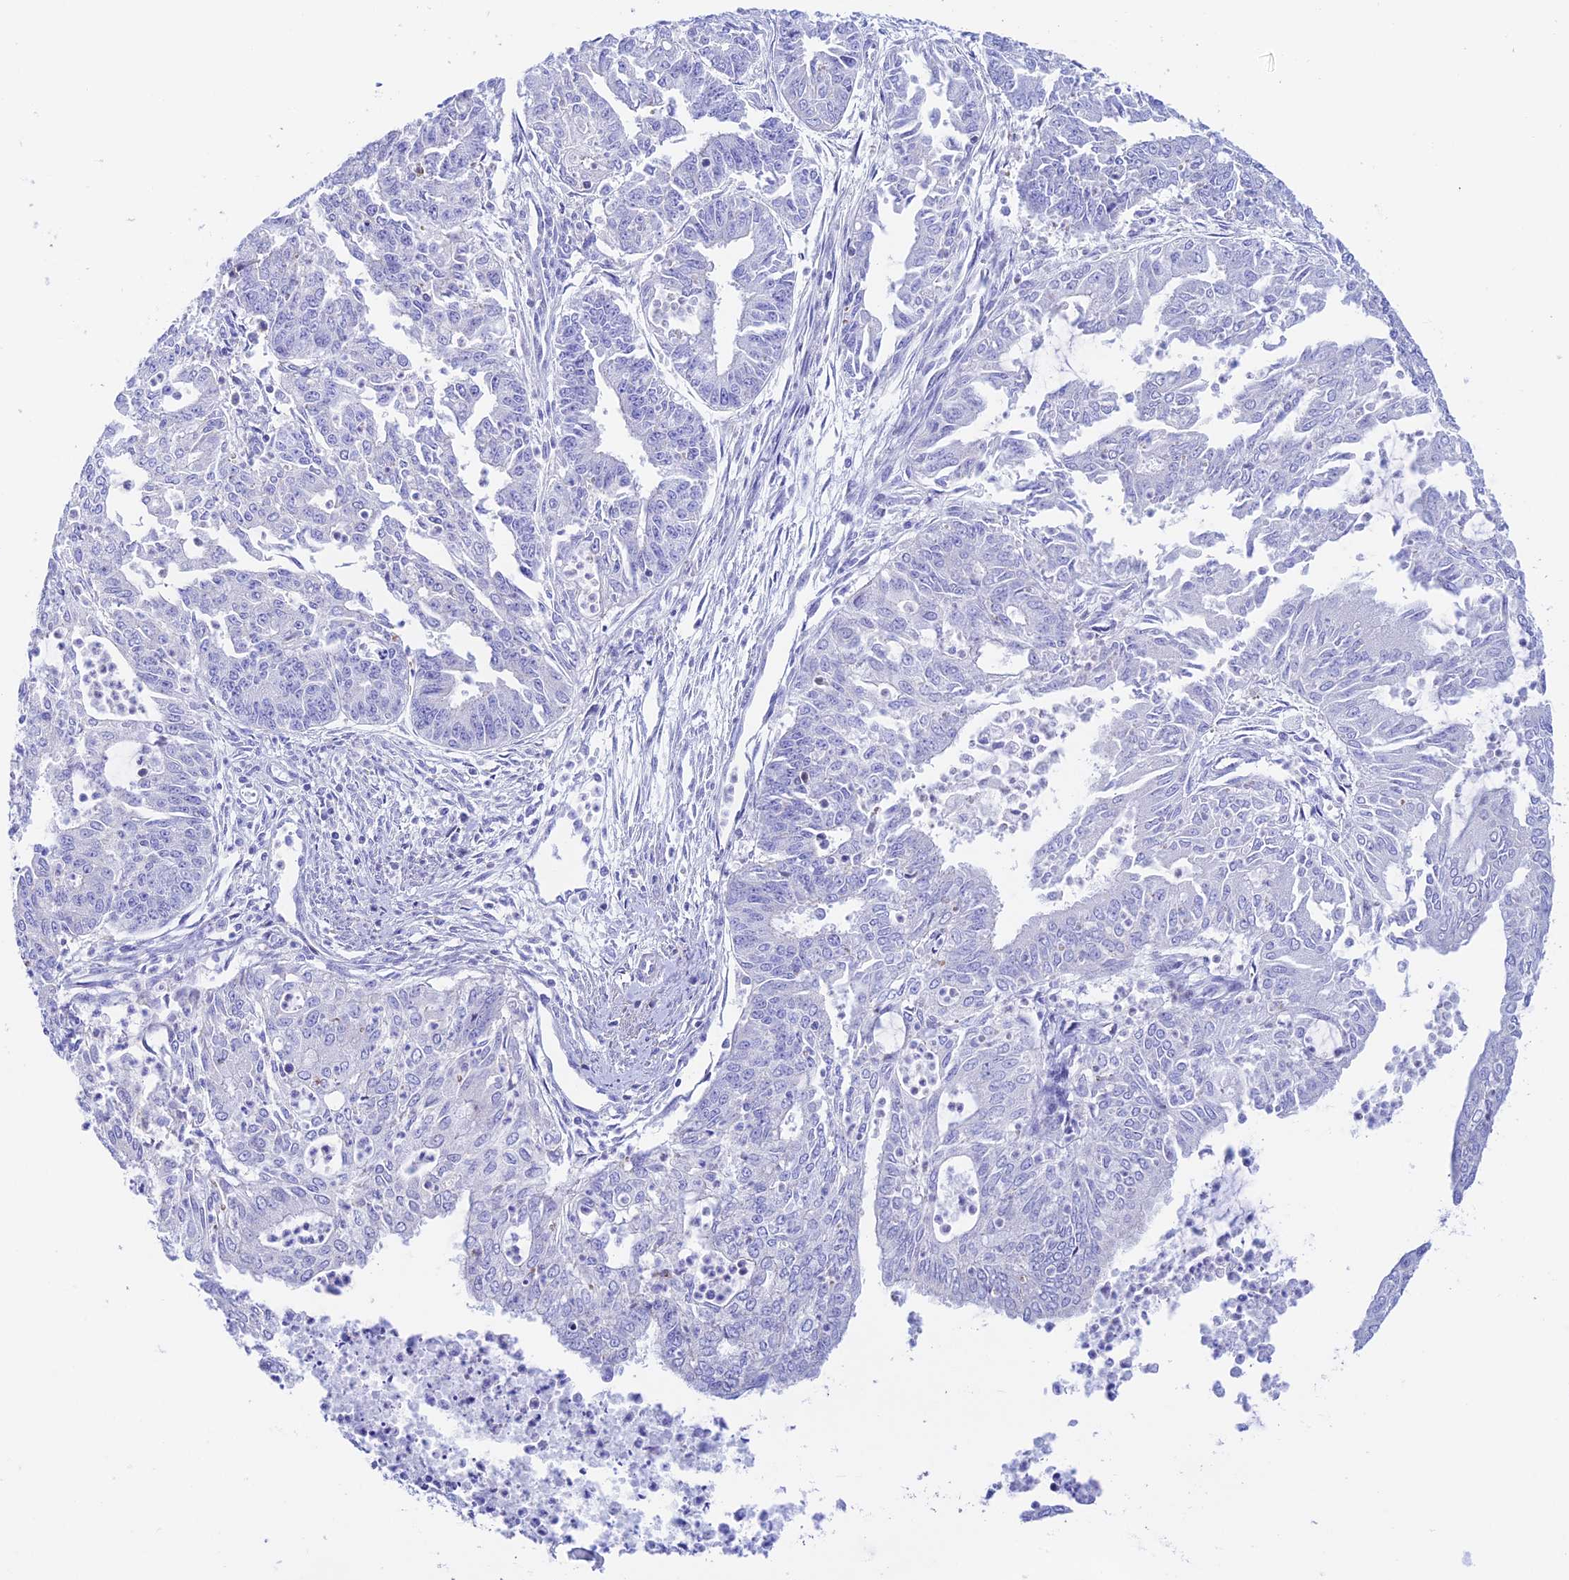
{"staining": {"intensity": "negative", "quantity": "none", "location": "none"}, "tissue": "endometrial cancer", "cell_type": "Tumor cells", "image_type": "cancer", "snomed": [{"axis": "morphology", "description": "Adenocarcinoma, NOS"}, {"axis": "topography", "description": "Endometrium"}], "caption": "The micrograph exhibits no staining of tumor cells in adenocarcinoma (endometrial).", "gene": "PRIM1", "patient": {"sex": "female", "age": 73}}